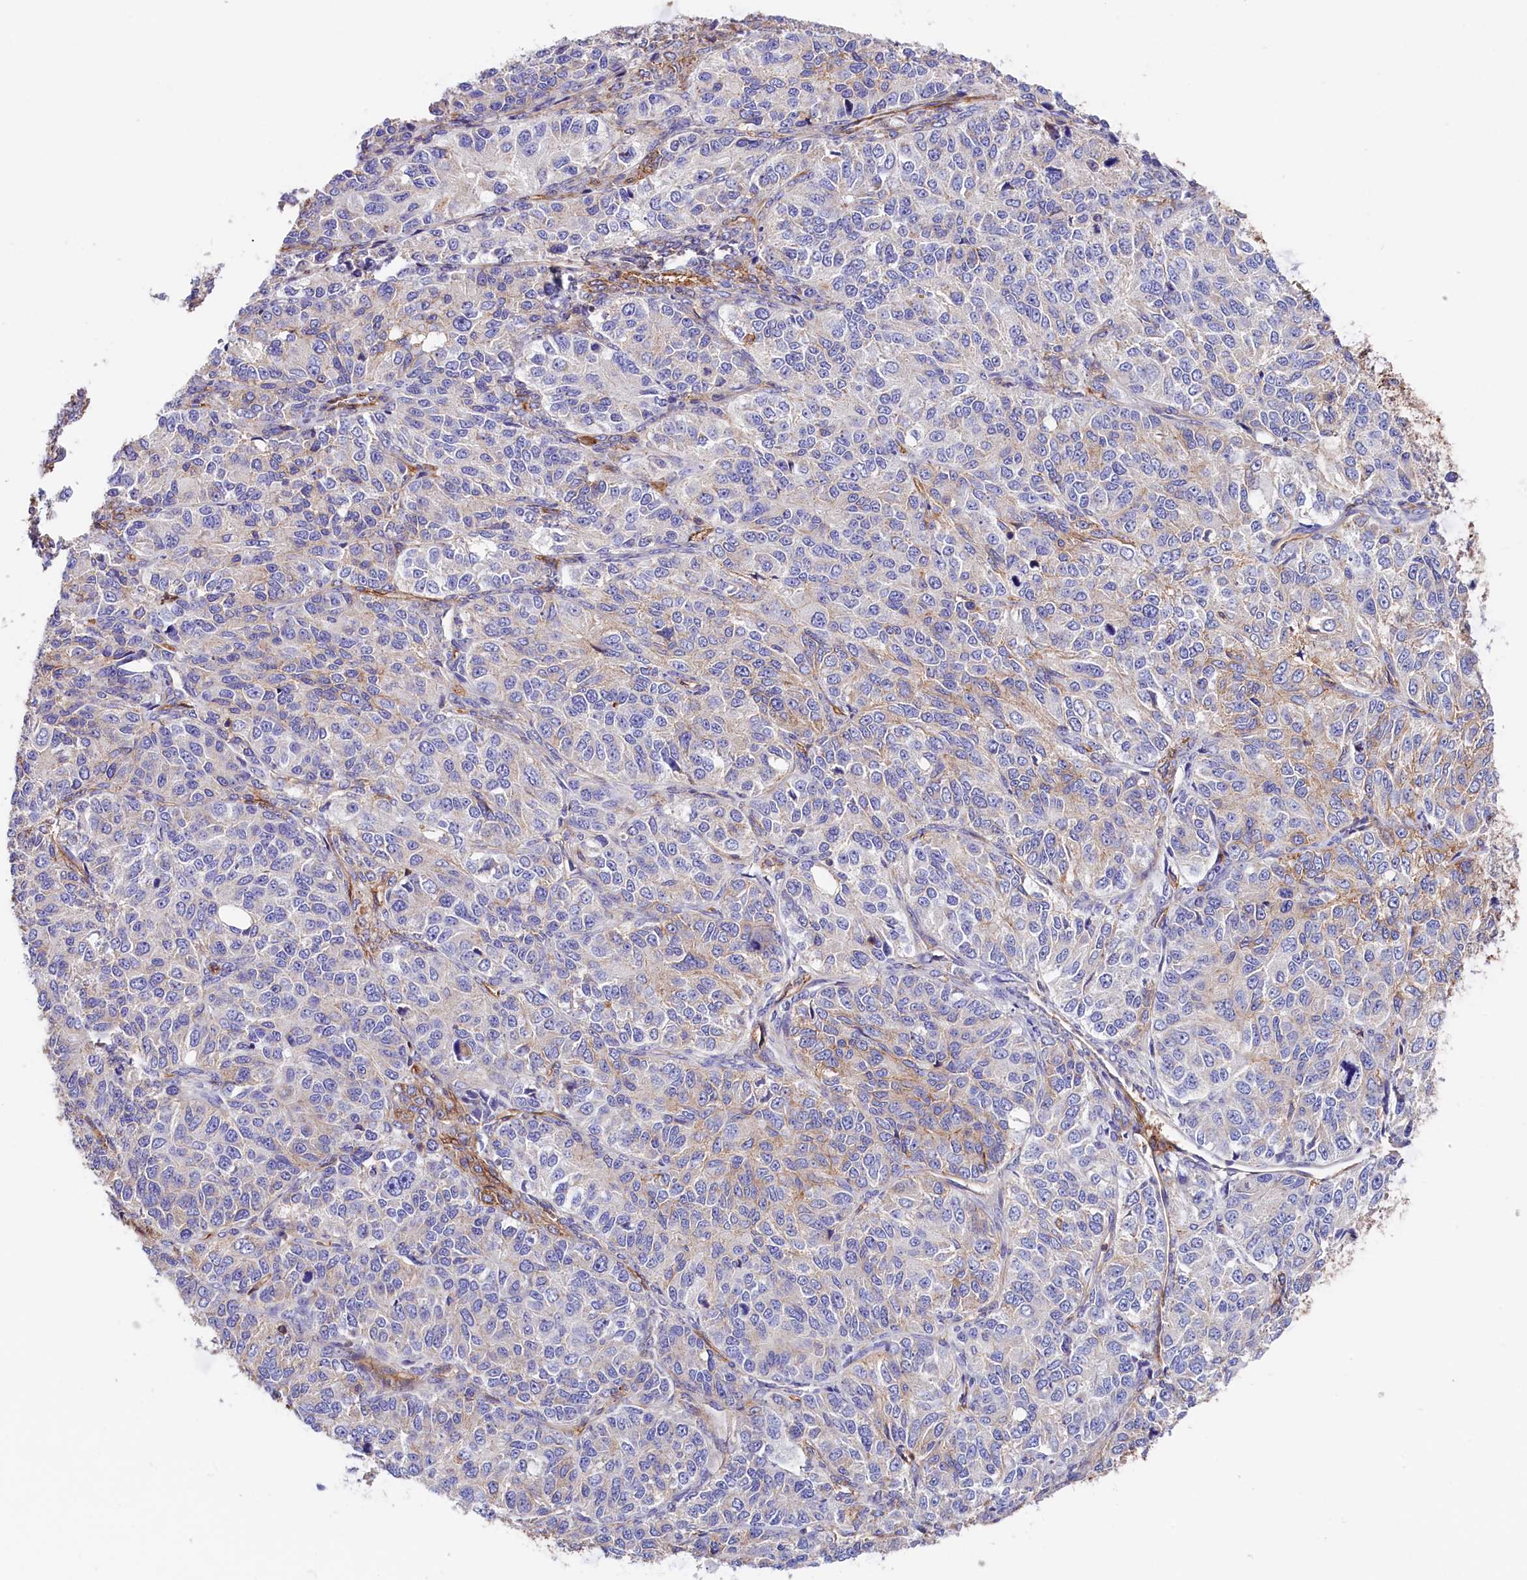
{"staining": {"intensity": "weak", "quantity": "<25%", "location": "cytoplasmic/membranous"}, "tissue": "ovarian cancer", "cell_type": "Tumor cells", "image_type": "cancer", "snomed": [{"axis": "morphology", "description": "Carcinoma, endometroid"}, {"axis": "topography", "description": "Ovary"}], "caption": "This is a micrograph of IHC staining of ovarian cancer, which shows no positivity in tumor cells.", "gene": "ATP2B4", "patient": {"sex": "female", "age": 51}}